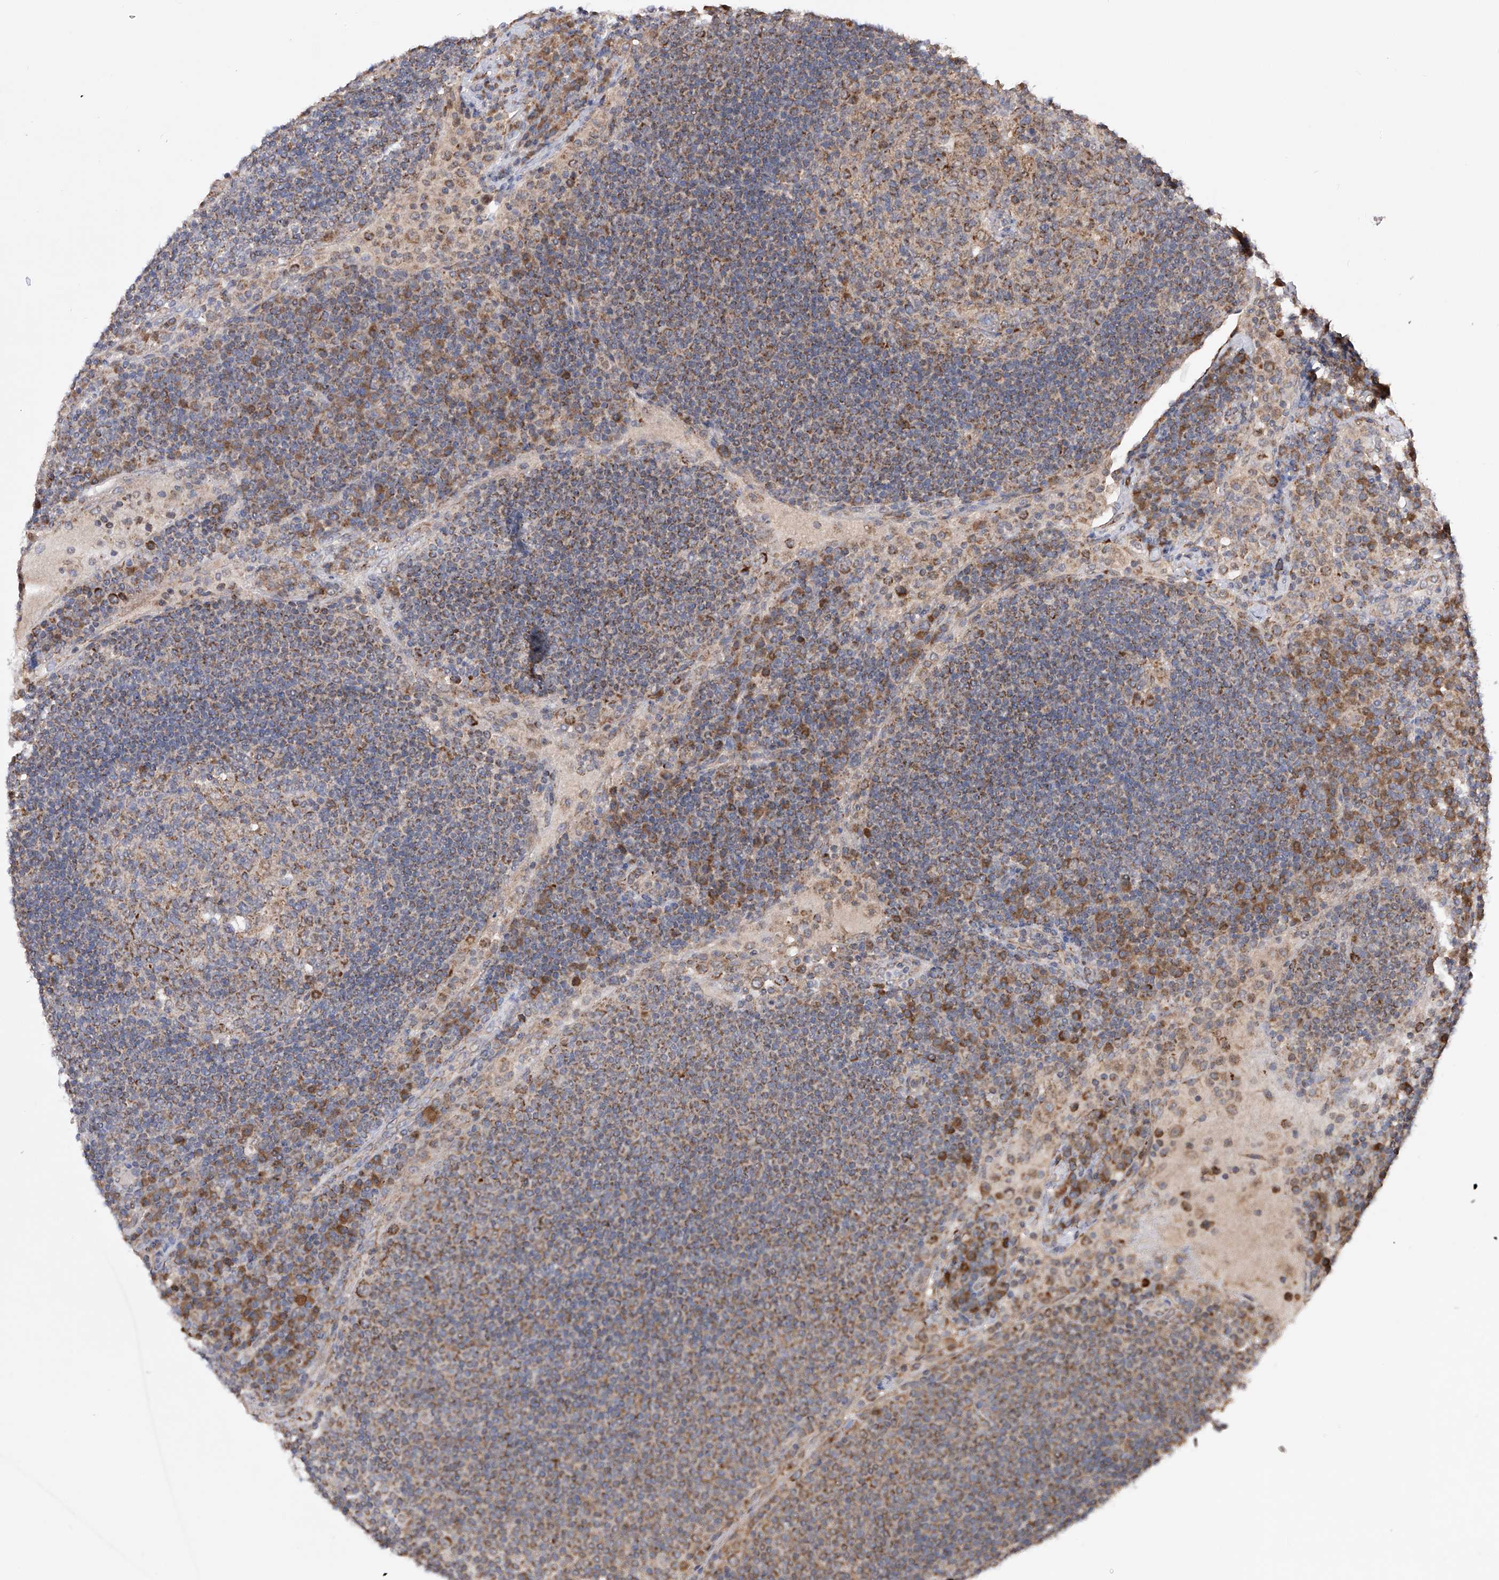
{"staining": {"intensity": "moderate", "quantity": "<25%", "location": "cytoplasmic/membranous"}, "tissue": "lymph node", "cell_type": "Germinal center cells", "image_type": "normal", "snomed": [{"axis": "morphology", "description": "Normal tissue, NOS"}, {"axis": "topography", "description": "Lymph node"}], "caption": "The photomicrograph displays immunohistochemical staining of benign lymph node. There is moderate cytoplasmic/membranous positivity is identified in approximately <25% of germinal center cells. The staining is performed using DAB brown chromogen to label protein expression. The nuclei are counter-stained blue using hematoxylin.", "gene": "SDHAF4", "patient": {"sex": "female", "age": 53}}